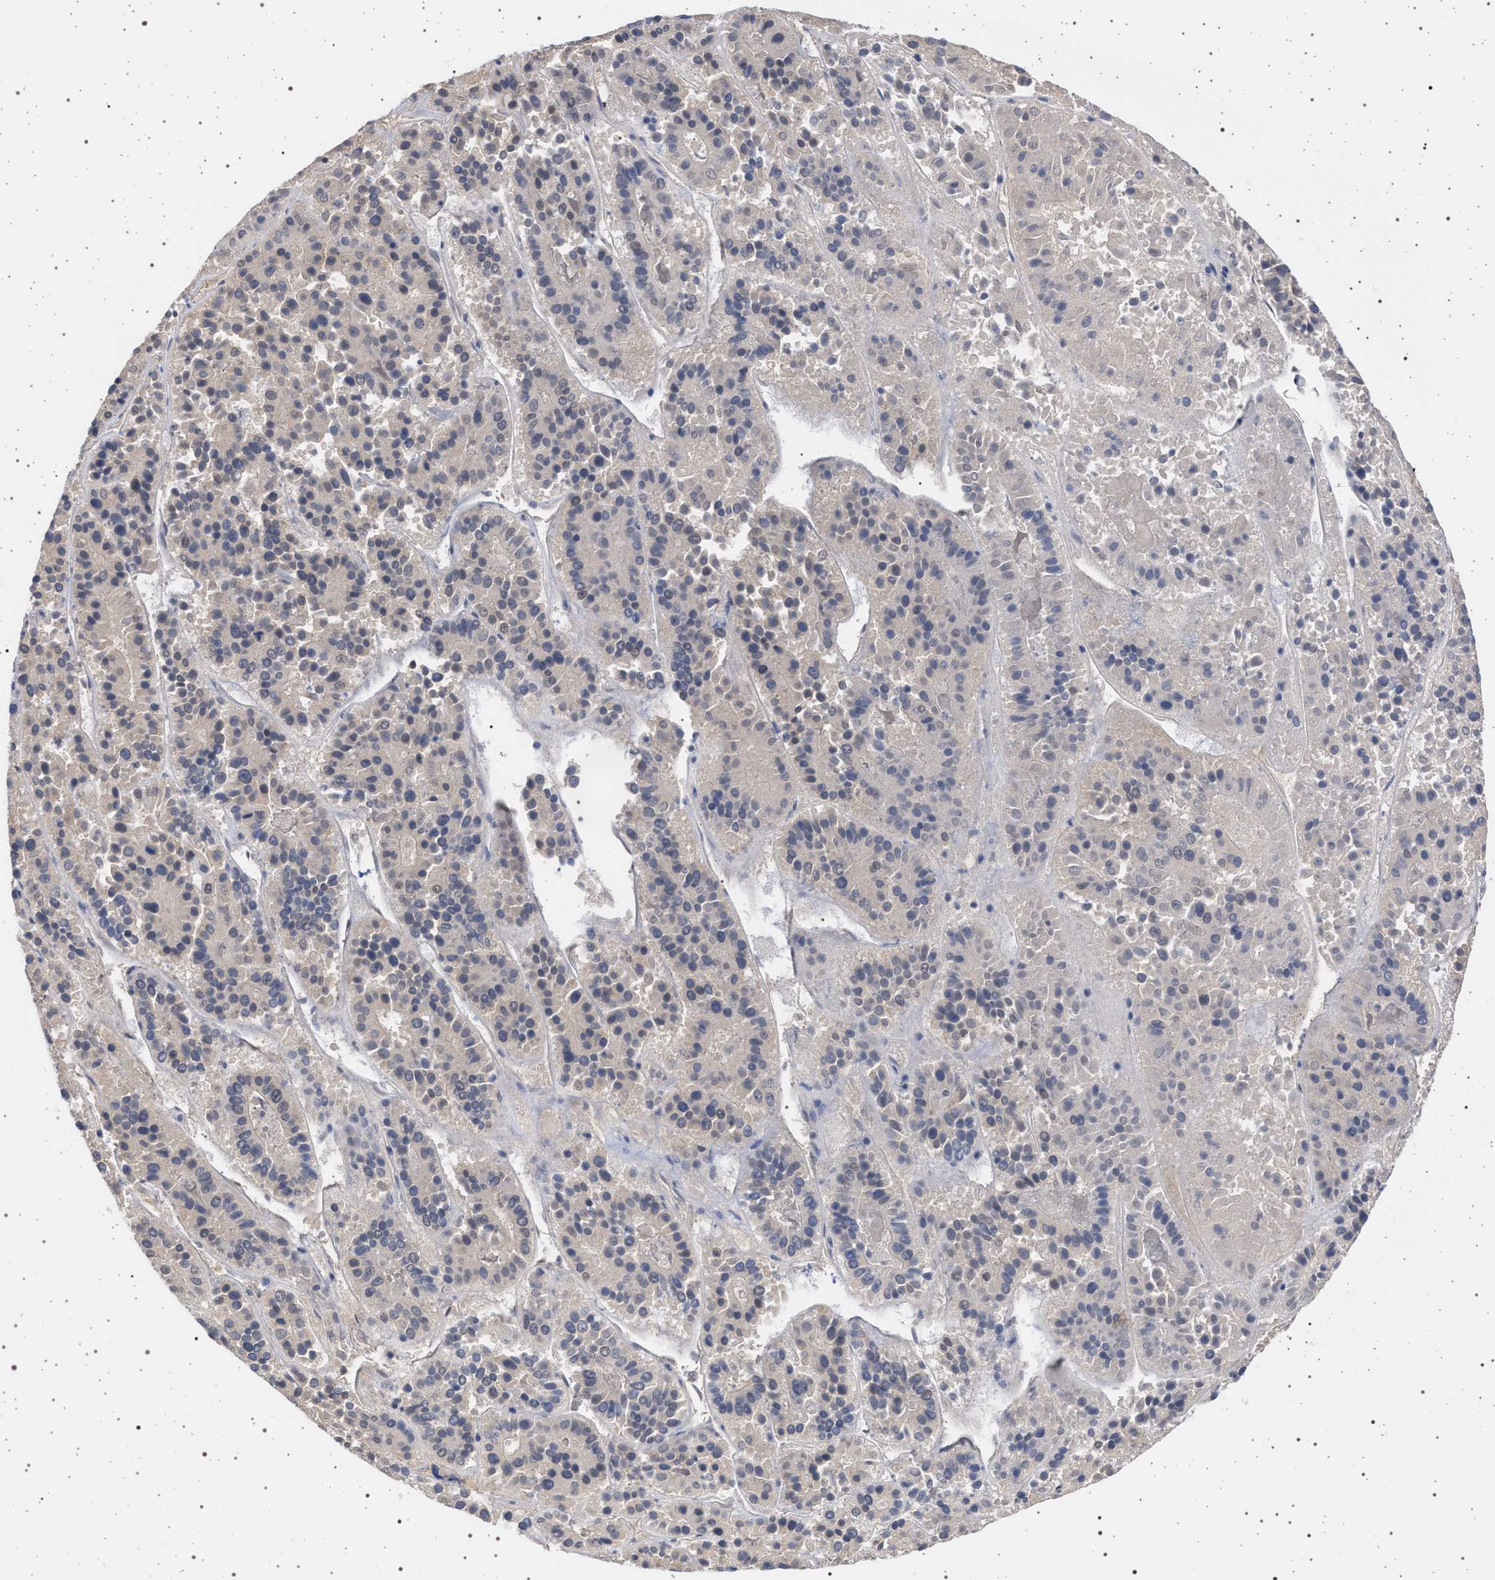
{"staining": {"intensity": "negative", "quantity": "none", "location": "none"}, "tissue": "pancreatic cancer", "cell_type": "Tumor cells", "image_type": "cancer", "snomed": [{"axis": "morphology", "description": "Adenocarcinoma, NOS"}, {"axis": "topography", "description": "Pancreas"}], "caption": "This is an immunohistochemistry (IHC) micrograph of pancreatic cancer (adenocarcinoma). There is no positivity in tumor cells.", "gene": "PHF12", "patient": {"sex": "male", "age": 50}}